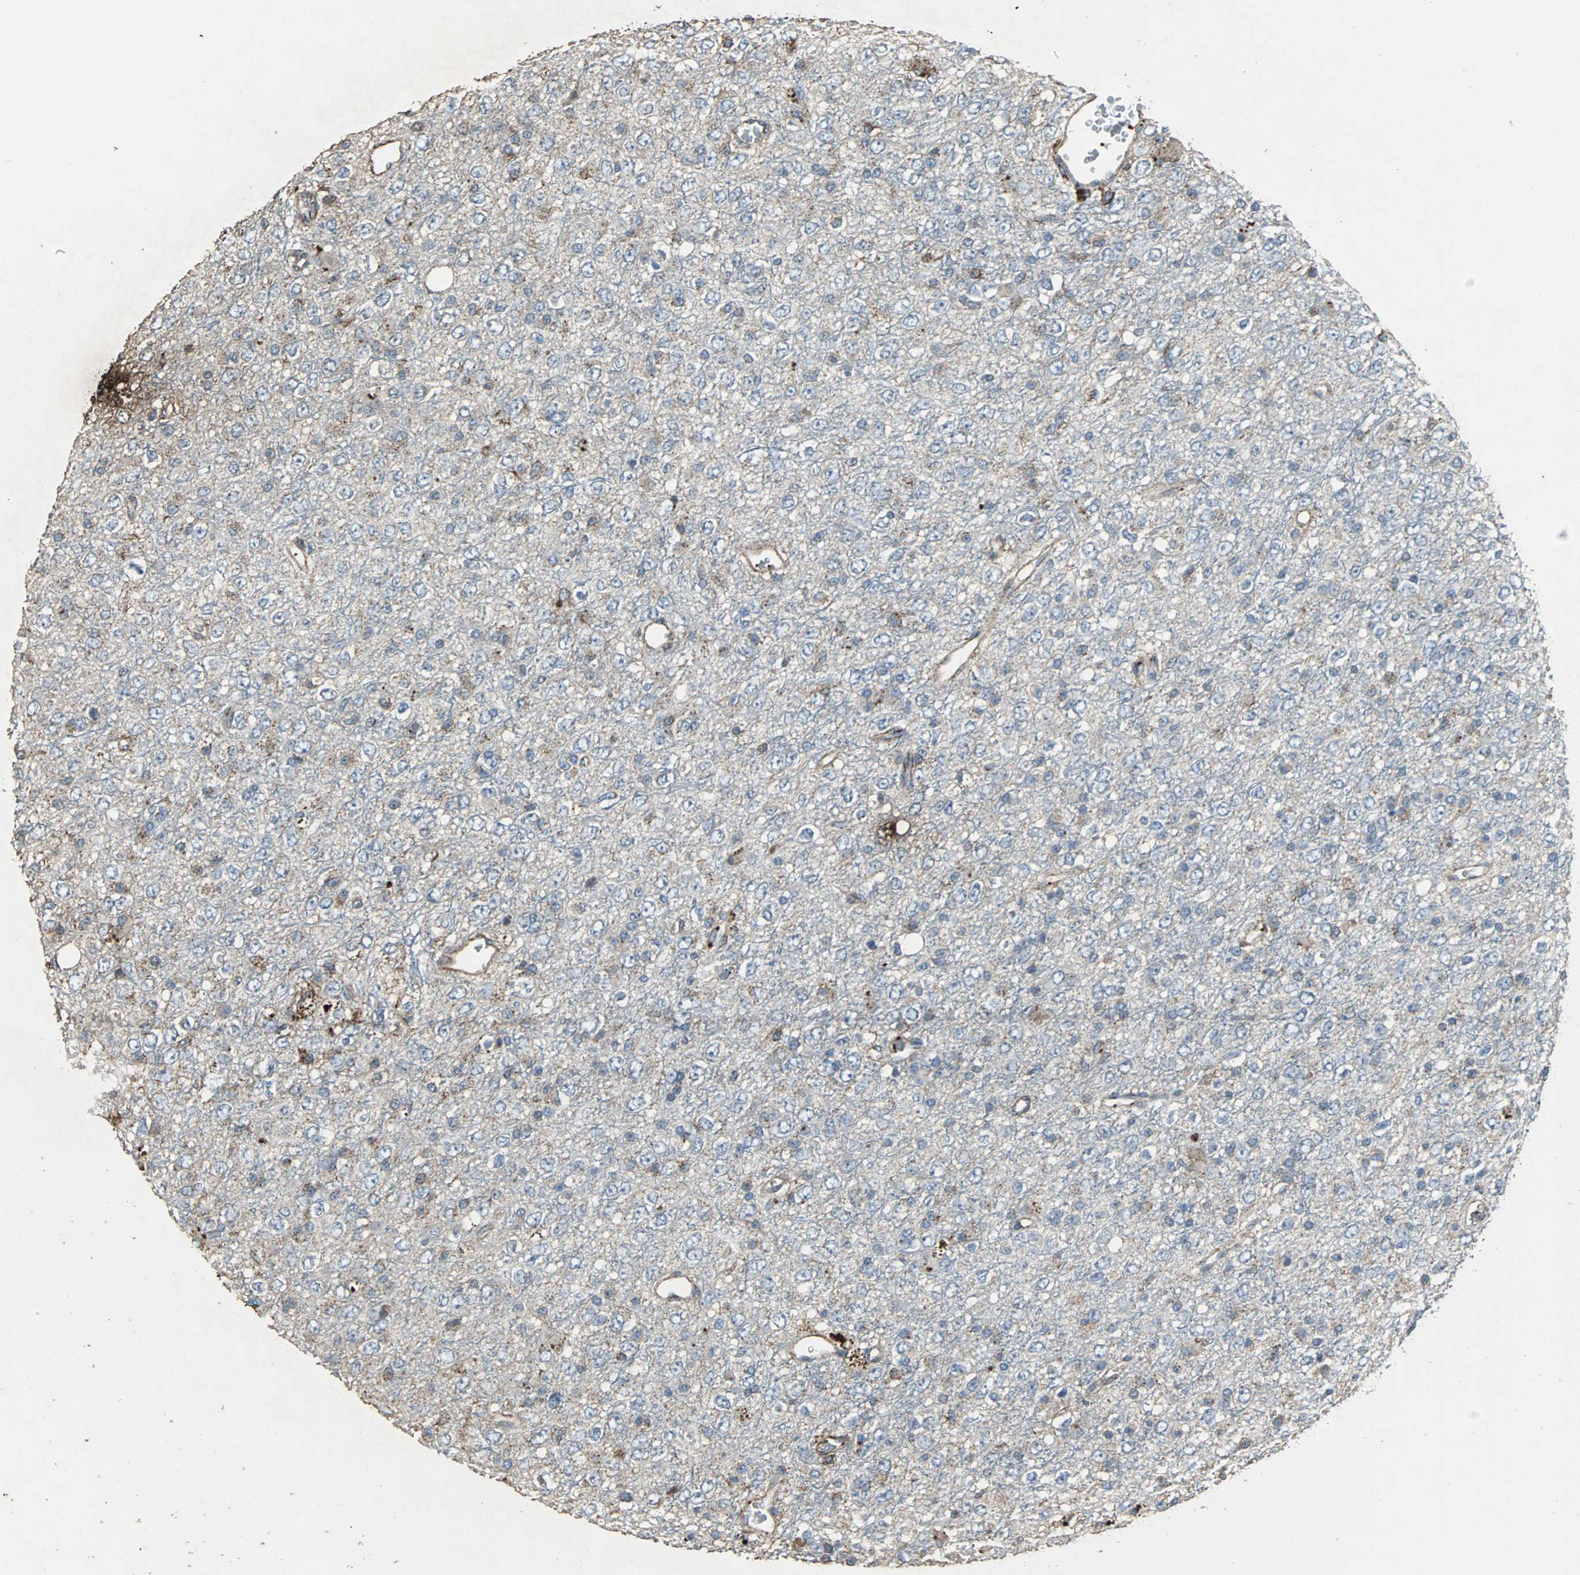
{"staining": {"intensity": "negative", "quantity": "none", "location": "none"}, "tissue": "glioma", "cell_type": "Tumor cells", "image_type": "cancer", "snomed": [{"axis": "morphology", "description": "Glioma, malignant, High grade"}, {"axis": "topography", "description": "pancreas cauda"}], "caption": "The photomicrograph displays no staining of tumor cells in glioma. (DAB IHC visualized using brightfield microscopy, high magnification).", "gene": "F11R", "patient": {"sex": "male", "age": 60}}